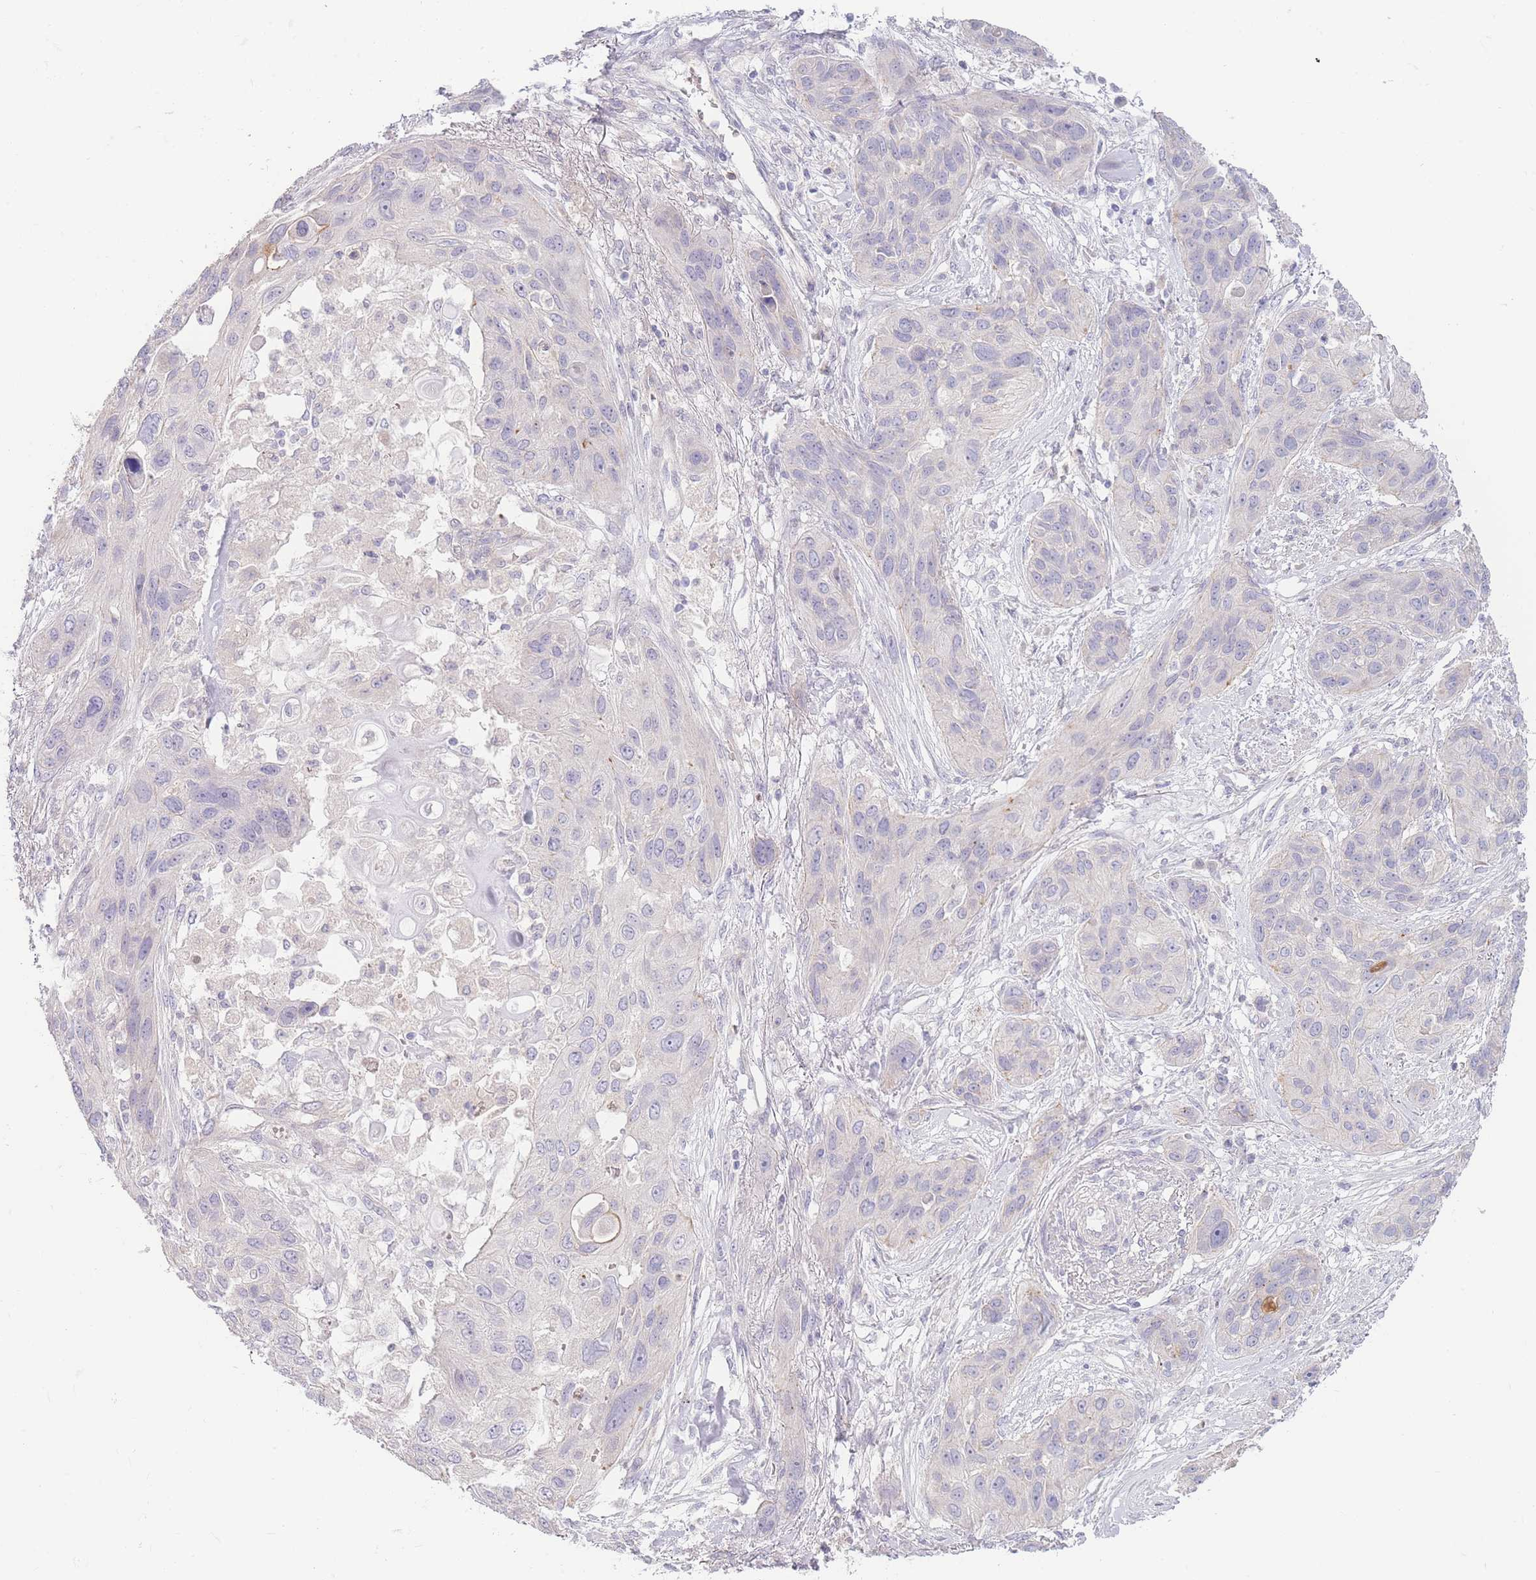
{"staining": {"intensity": "negative", "quantity": "none", "location": "none"}, "tissue": "lung cancer", "cell_type": "Tumor cells", "image_type": "cancer", "snomed": [{"axis": "morphology", "description": "Squamous cell carcinoma, NOS"}, {"axis": "topography", "description": "Lung"}], "caption": "Immunohistochemistry image of human lung cancer stained for a protein (brown), which shows no positivity in tumor cells.", "gene": "SPHKAP", "patient": {"sex": "female", "age": 70}}